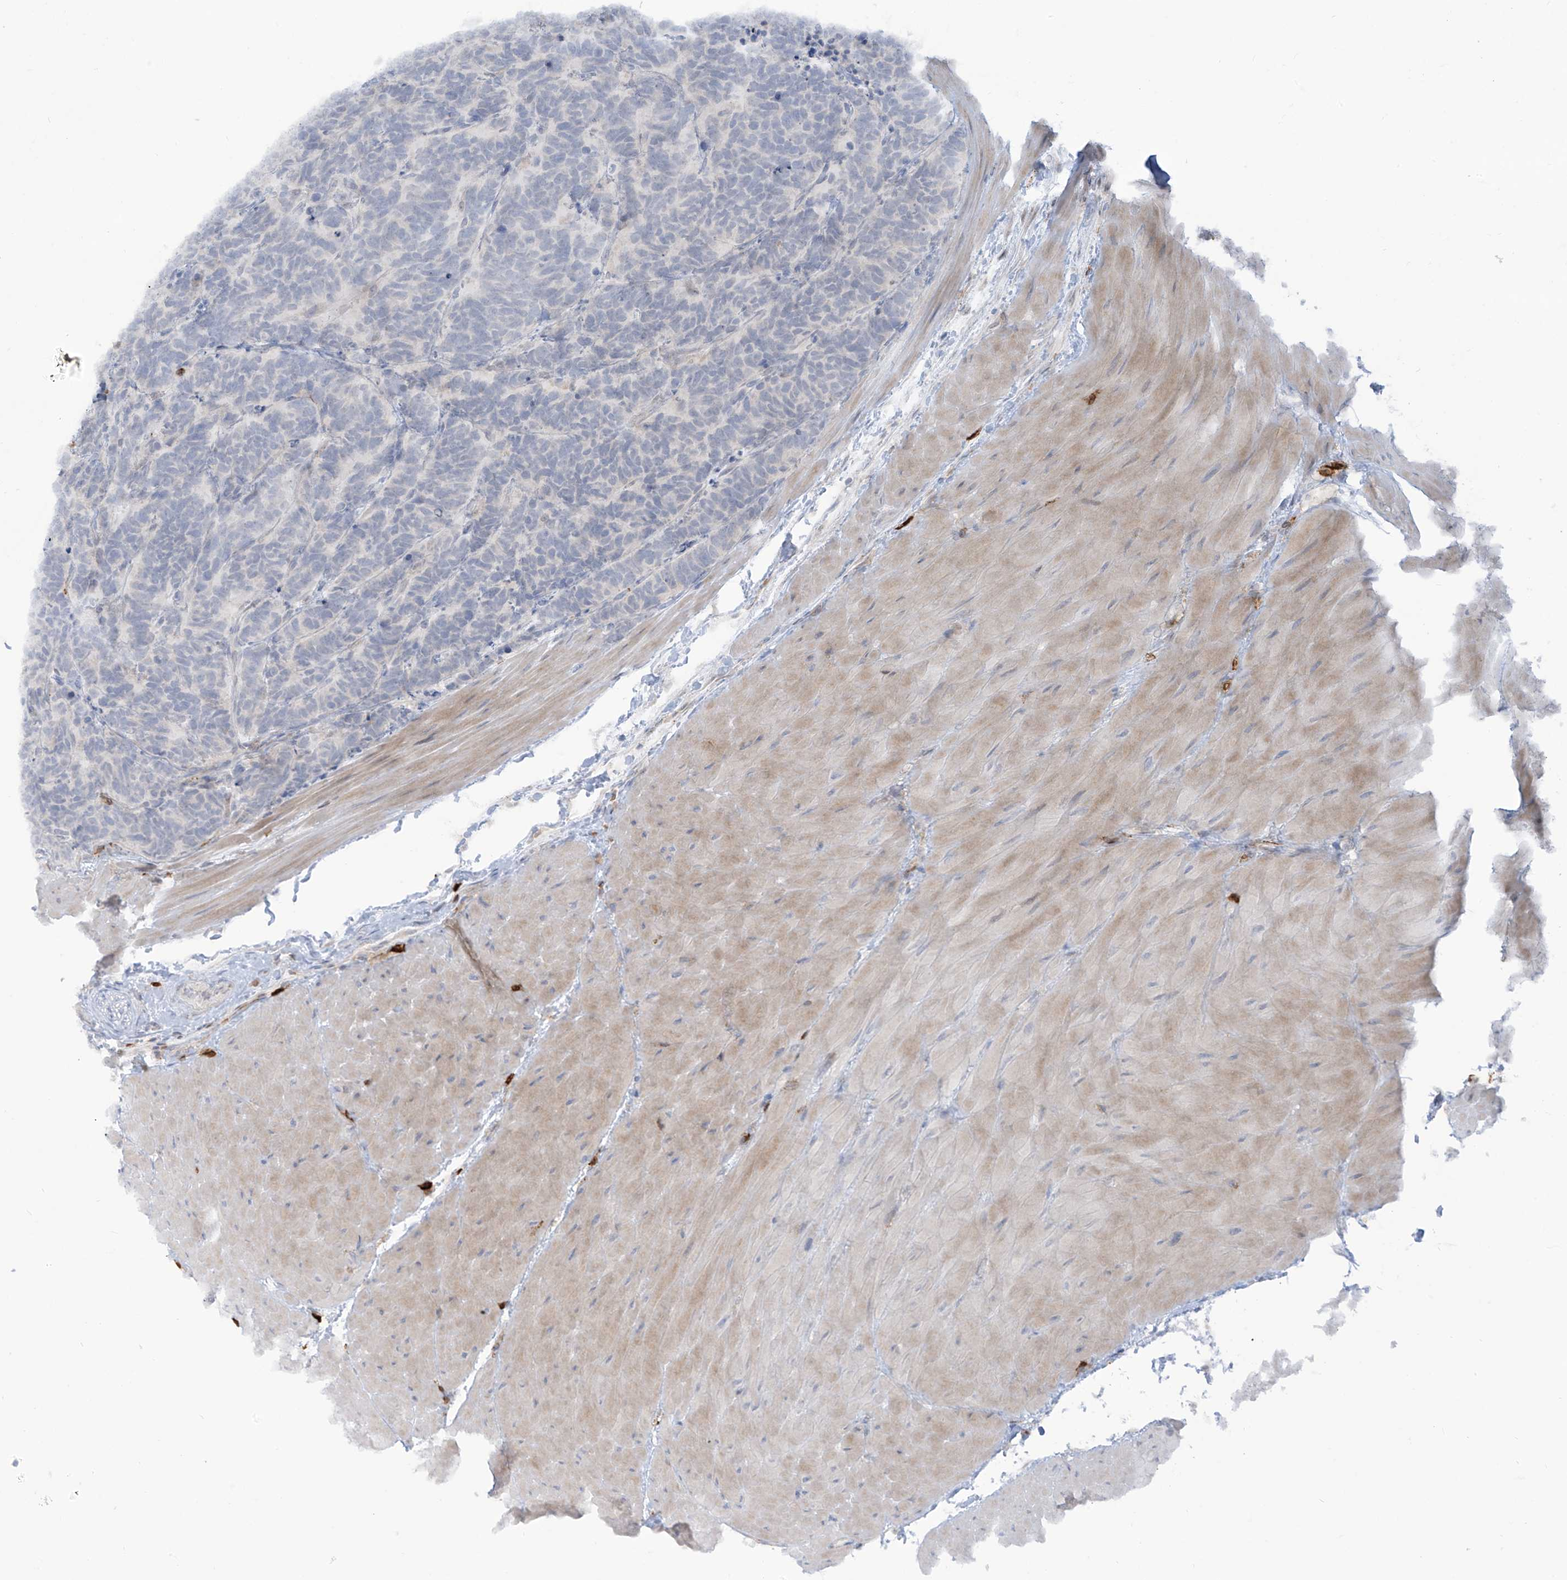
{"staining": {"intensity": "negative", "quantity": "none", "location": "none"}, "tissue": "carcinoid", "cell_type": "Tumor cells", "image_type": "cancer", "snomed": [{"axis": "morphology", "description": "Carcinoma, NOS"}, {"axis": "morphology", "description": "Carcinoid, malignant, NOS"}, {"axis": "topography", "description": "Urinary bladder"}], "caption": "Tumor cells are negative for protein expression in human carcinoma.", "gene": "NOTO", "patient": {"sex": "male", "age": 57}}